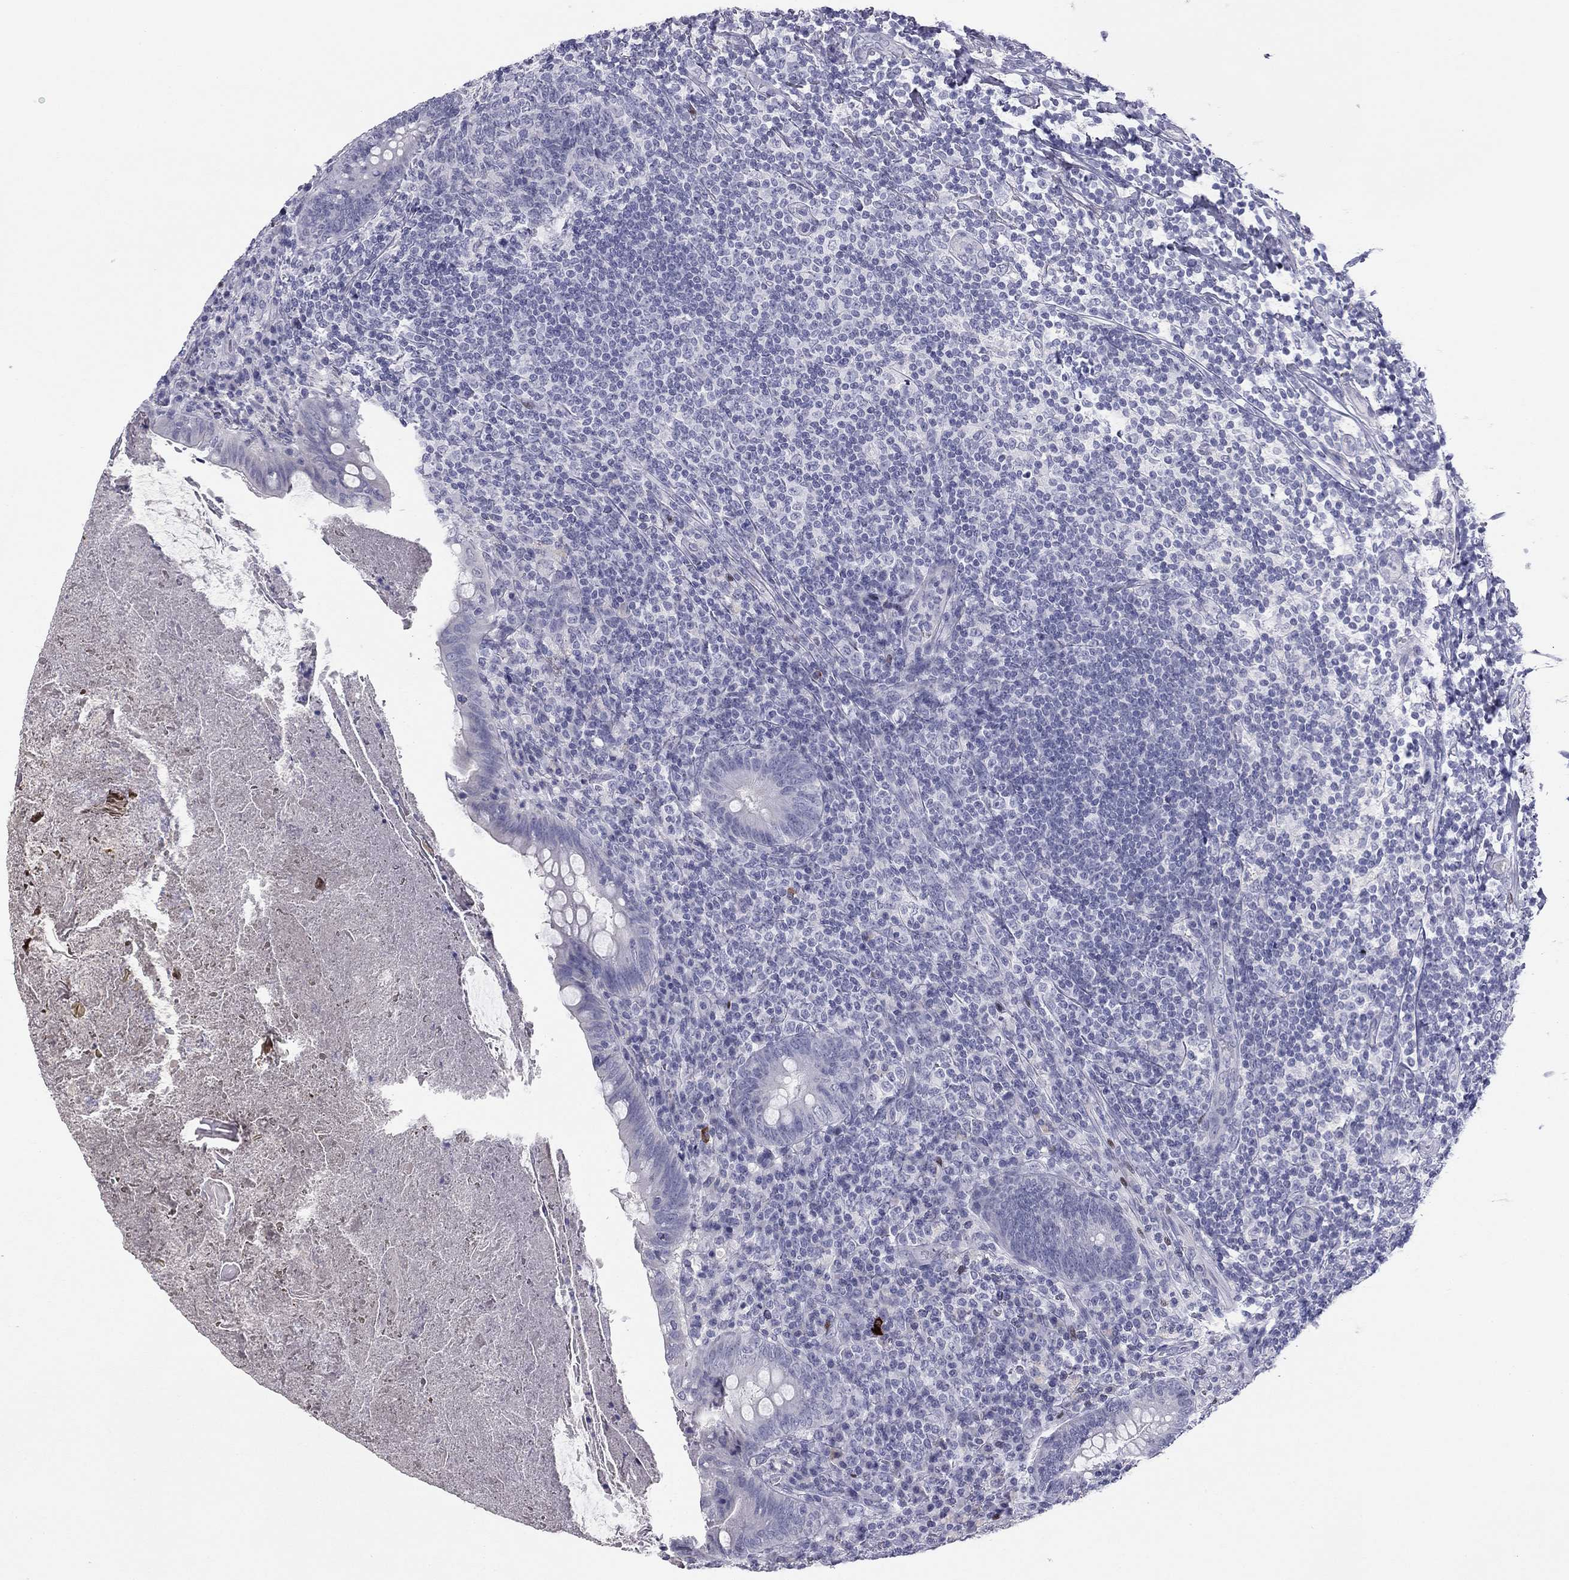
{"staining": {"intensity": "negative", "quantity": "none", "location": "none"}, "tissue": "appendix", "cell_type": "Glandular cells", "image_type": "normal", "snomed": [{"axis": "morphology", "description": "Normal tissue, NOS"}, {"axis": "topography", "description": "Appendix"}], "caption": "An immunohistochemistry photomicrograph of benign appendix is shown. There is no staining in glandular cells of appendix.", "gene": "TFAP2B", "patient": {"sex": "male", "age": 47}}